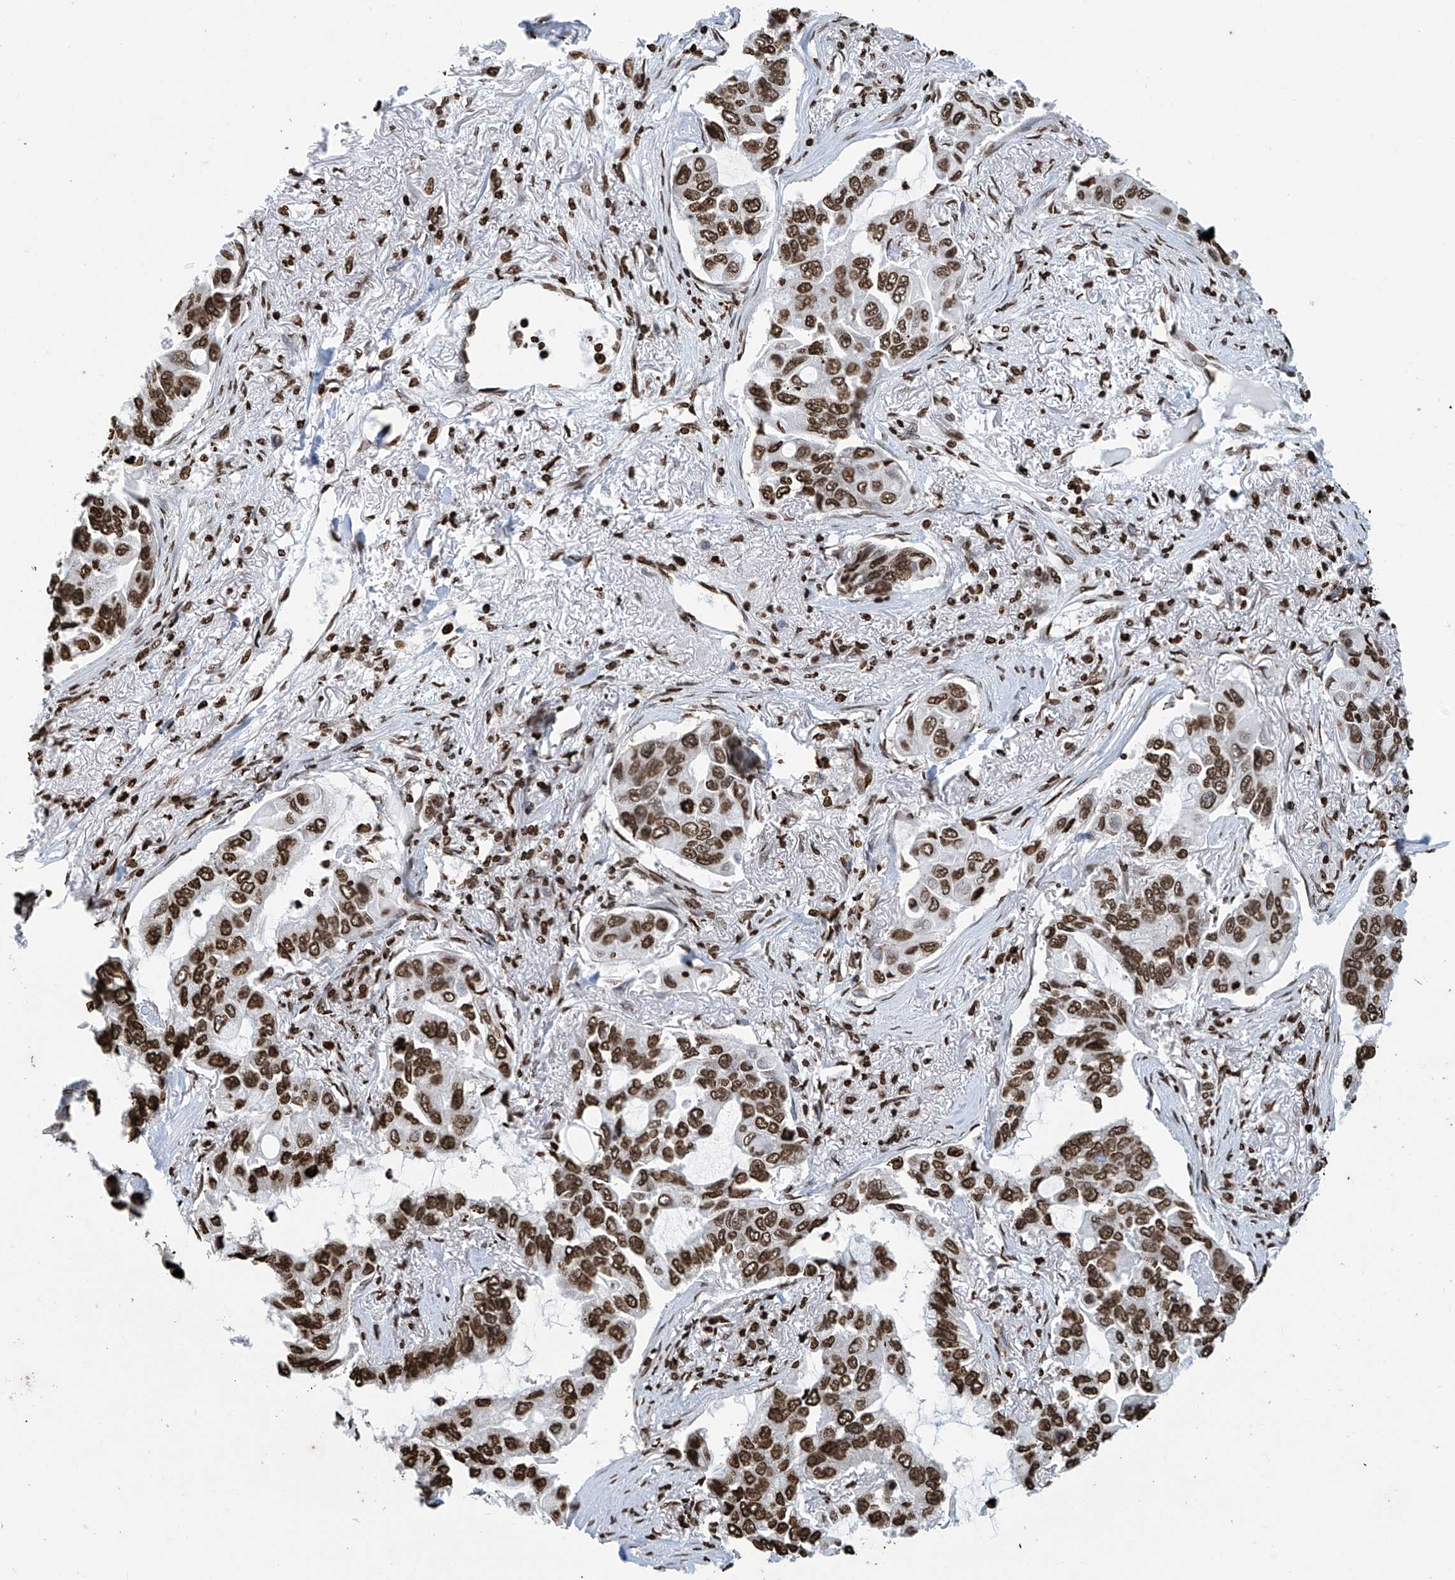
{"staining": {"intensity": "strong", "quantity": ">75%", "location": "nuclear"}, "tissue": "lung cancer", "cell_type": "Tumor cells", "image_type": "cancer", "snomed": [{"axis": "morphology", "description": "Adenocarcinoma, NOS"}, {"axis": "topography", "description": "Lung"}], "caption": "About >75% of tumor cells in lung adenocarcinoma reveal strong nuclear protein positivity as visualized by brown immunohistochemical staining.", "gene": "DPPA2", "patient": {"sex": "male", "age": 64}}